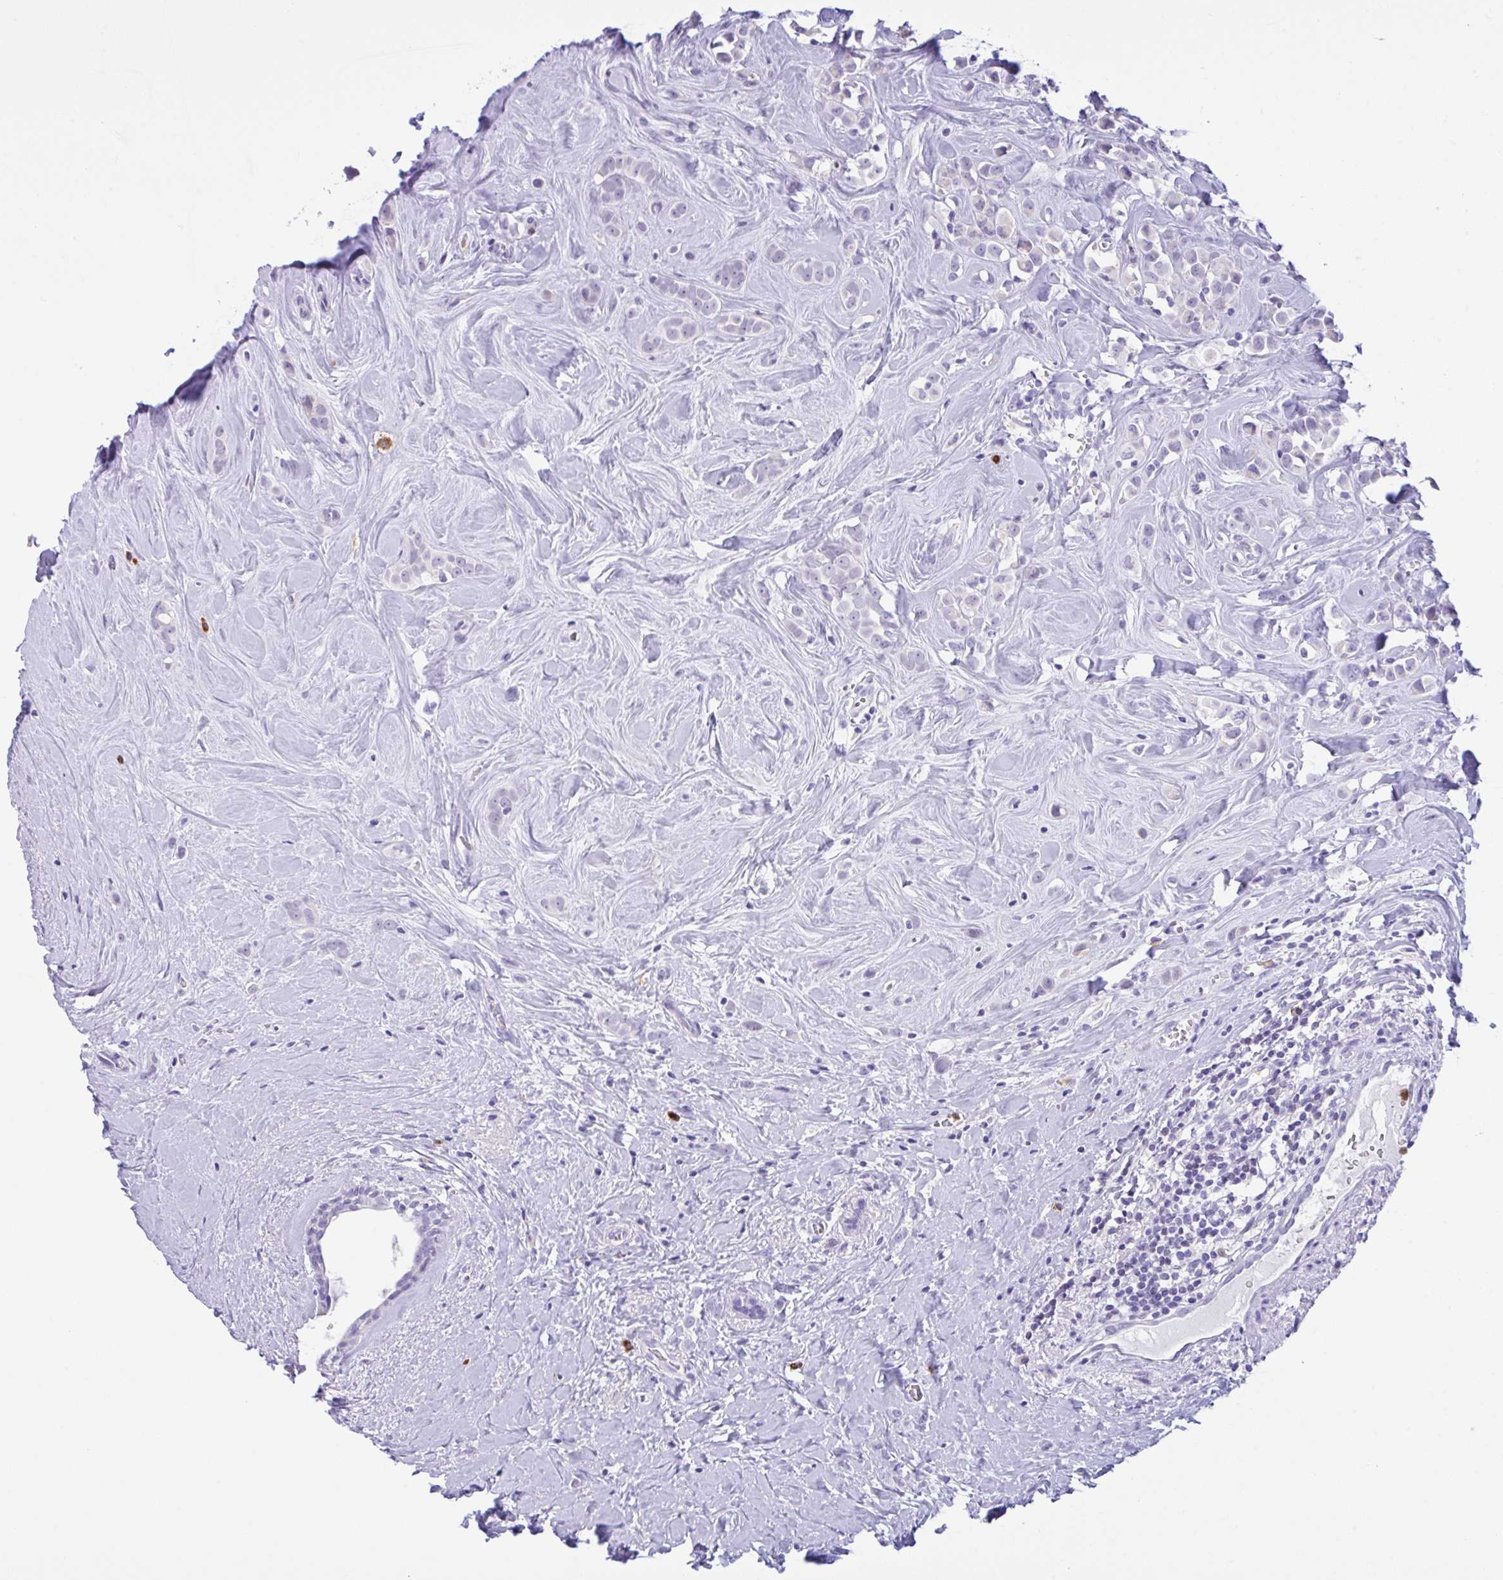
{"staining": {"intensity": "negative", "quantity": "none", "location": "none"}, "tissue": "breast cancer", "cell_type": "Tumor cells", "image_type": "cancer", "snomed": [{"axis": "morphology", "description": "Duct carcinoma"}, {"axis": "topography", "description": "Breast"}], "caption": "The histopathology image shows no staining of tumor cells in breast cancer.", "gene": "NCF1", "patient": {"sex": "female", "age": 80}}